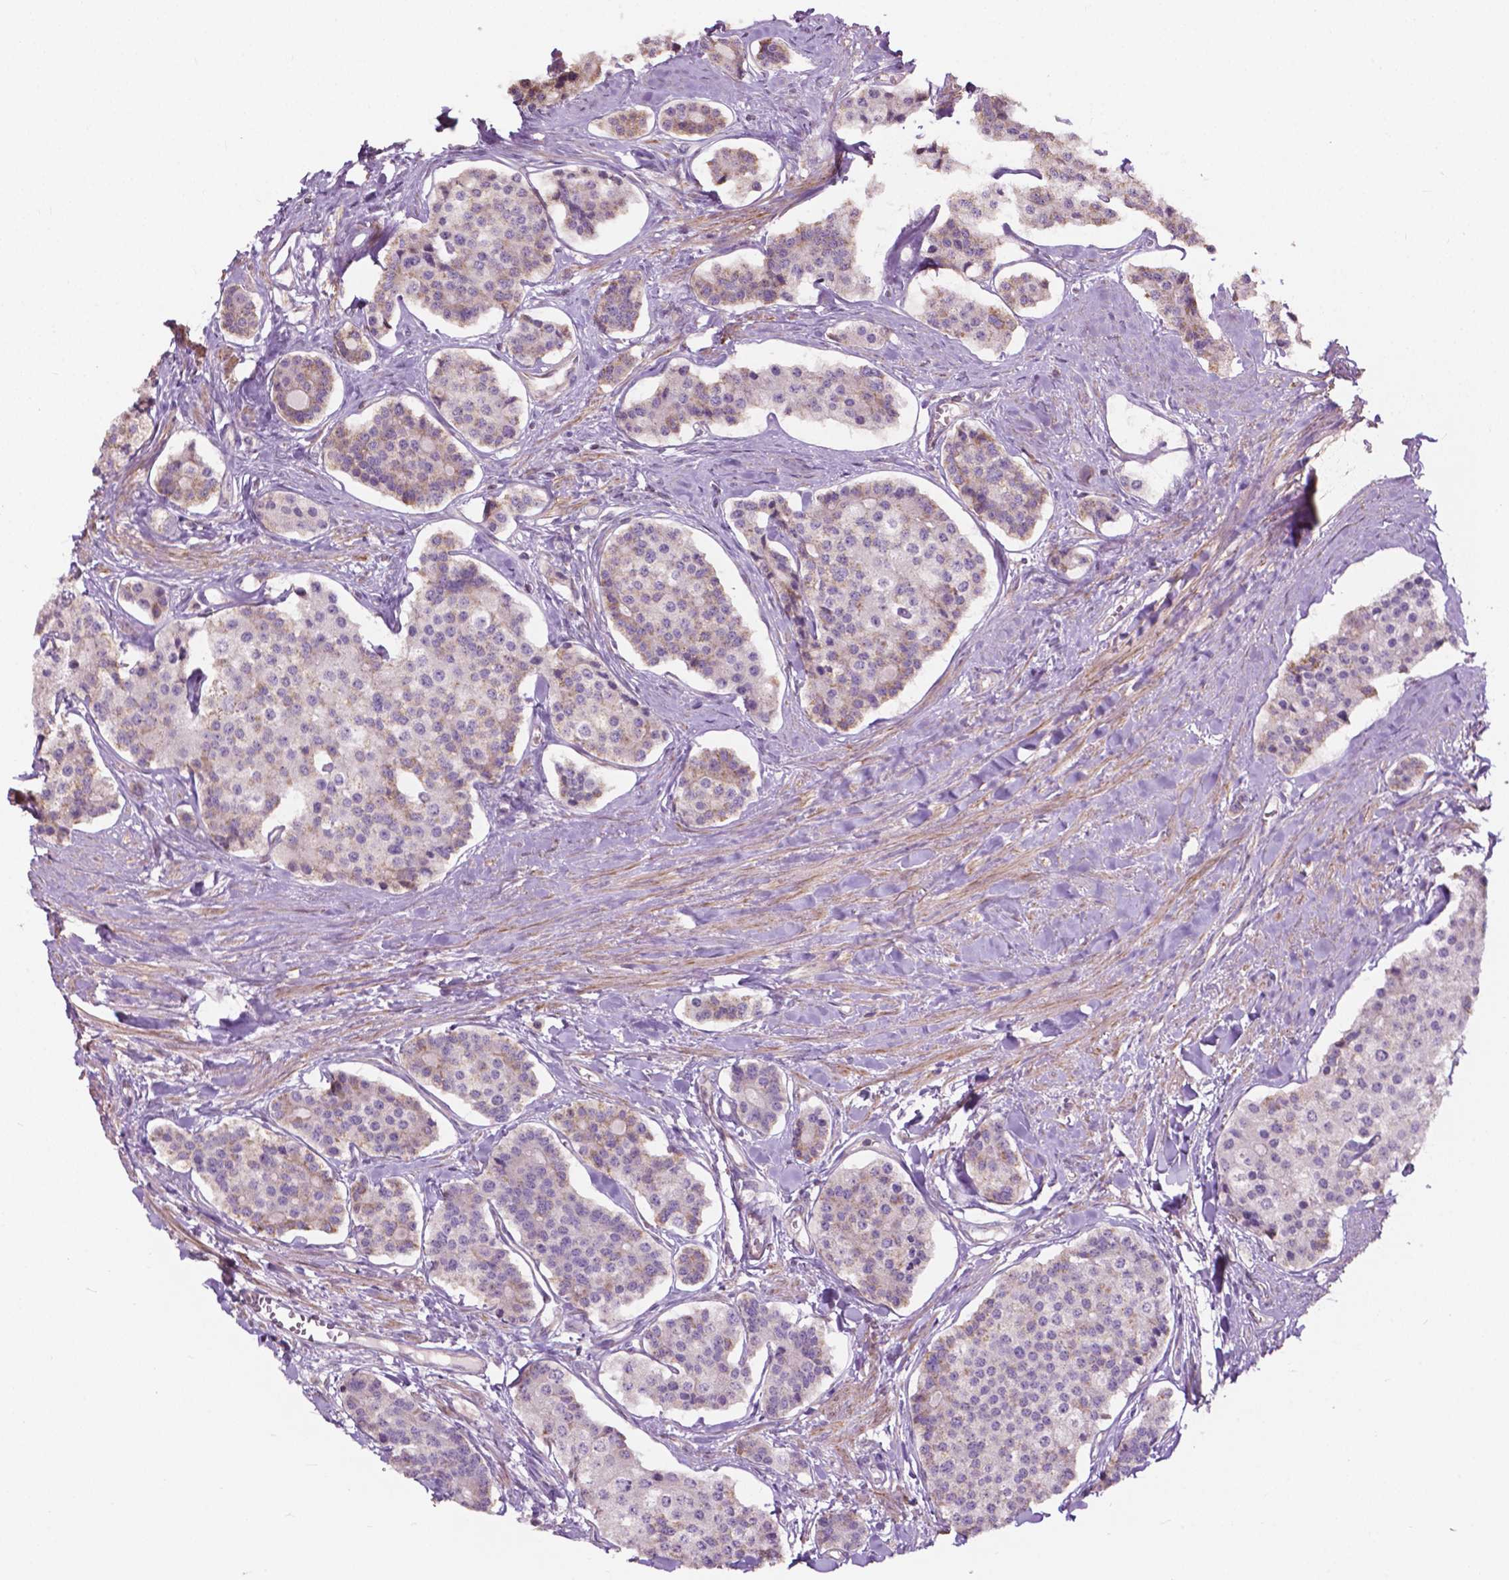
{"staining": {"intensity": "weak", "quantity": "<25%", "location": "cytoplasmic/membranous"}, "tissue": "carcinoid", "cell_type": "Tumor cells", "image_type": "cancer", "snomed": [{"axis": "morphology", "description": "Carcinoid, malignant, NOS"}, {"axis": "topography", "description": "Small intestine"}], "caption": "Micrograph shows no protein staining in tumor cells of malignant carcinoid tissue.", "gene": "NDUFA10", "patient": {"sex": "female", "age": 65}}